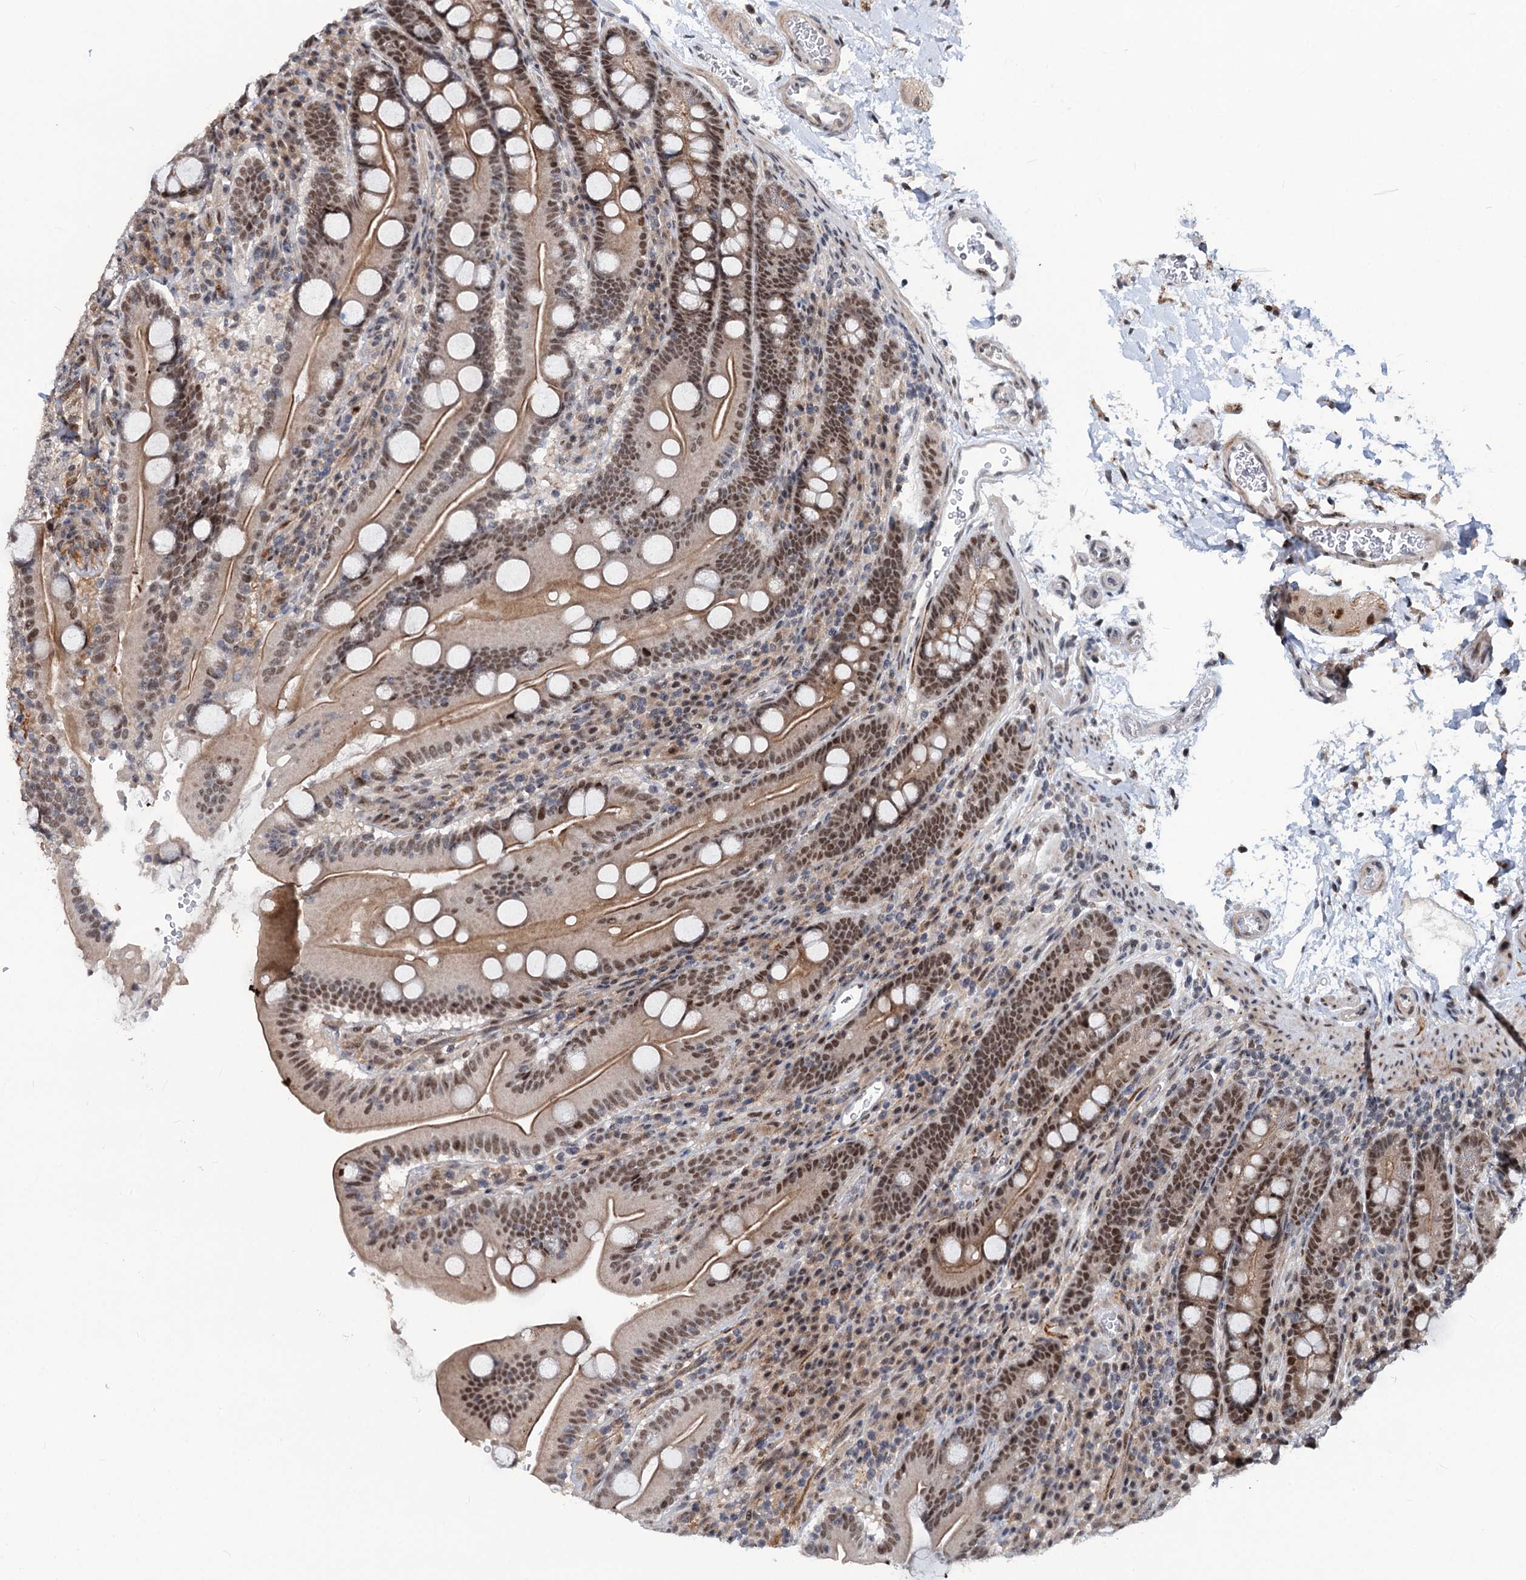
{"staining": {"intensity": "moderate", "quantity": ">75%", "location": "cytoplasmic/membranous,nuclear"}, "tissue": "duodenum", "cell_type": "Glandular cells", "image_type": "normal", "snomed": [{"axis": "morphology", "description": "Normal tissue, NOS"}, {"axis": "topography", "description": "Duodenum"}], "caption": "Approximately >75% of glandular cells in unremarkable duodenum show moderate cytoplasmic/membranous,nuclear protein staining as visualized by brown immunohistochemical staining.", "gene": "PHF8", "patient": {"sex": "male", "age": 35}}